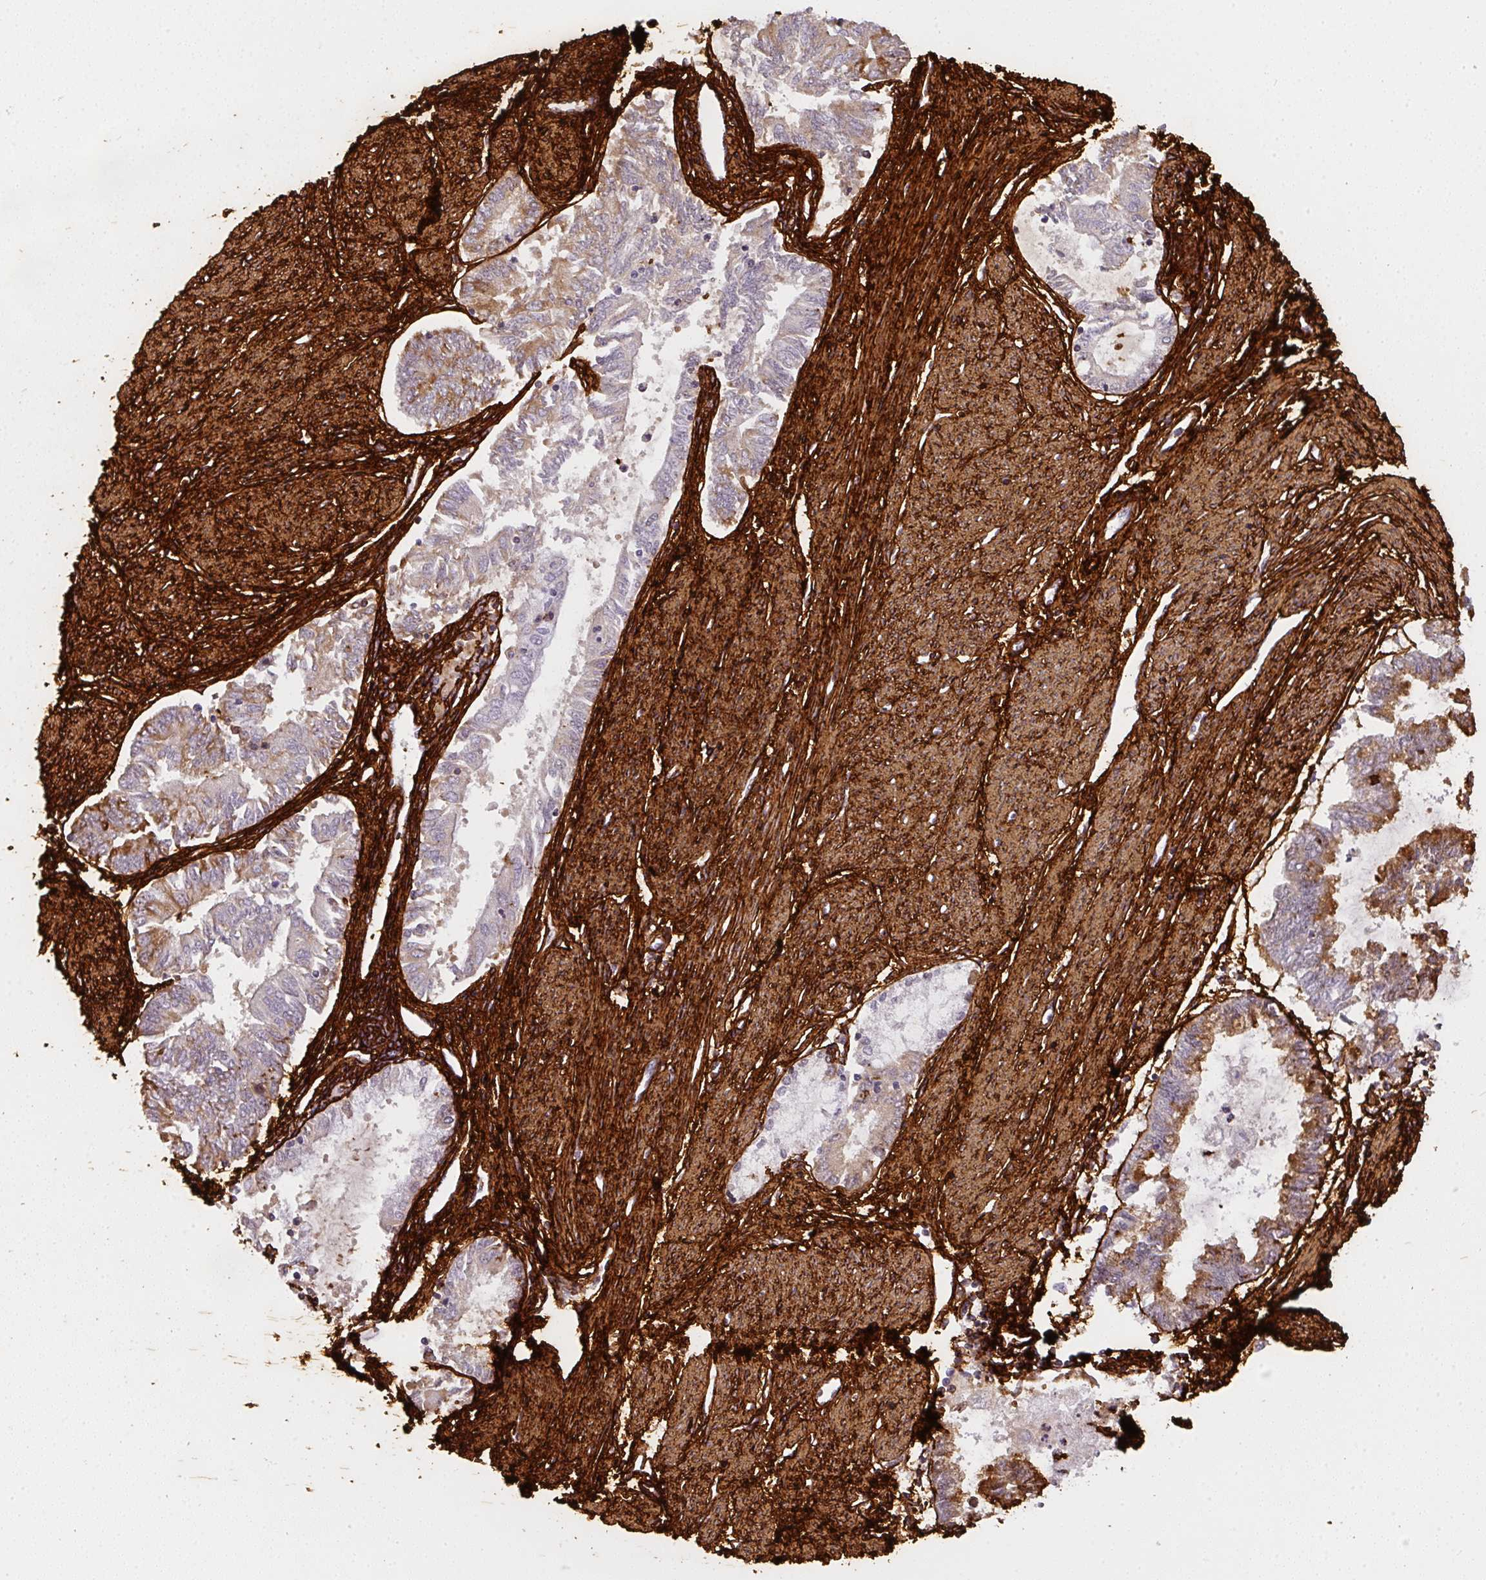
{"staining": {"intensity": "moderate", "quantity": "<25%", "location": "cytoplasmic/membranous"}, "tissue": "endometrial cancer", "cell_type": "Tumor cells", "image_type": "cancer", "snomed": [{"axis": "morphology", "description": "Adenocarcinoma, NOS"}, {"axis": "topography", "description": "Endometrium"}], "caption": "Adenocarcinoma (endometrial) stained with a brown dye demonstrates moderate cytoplasmic/membranous positive staining in about <25% of tumor cells.", "gene": "COL3A1", "patient": {"sex": "female", "age": 79}}